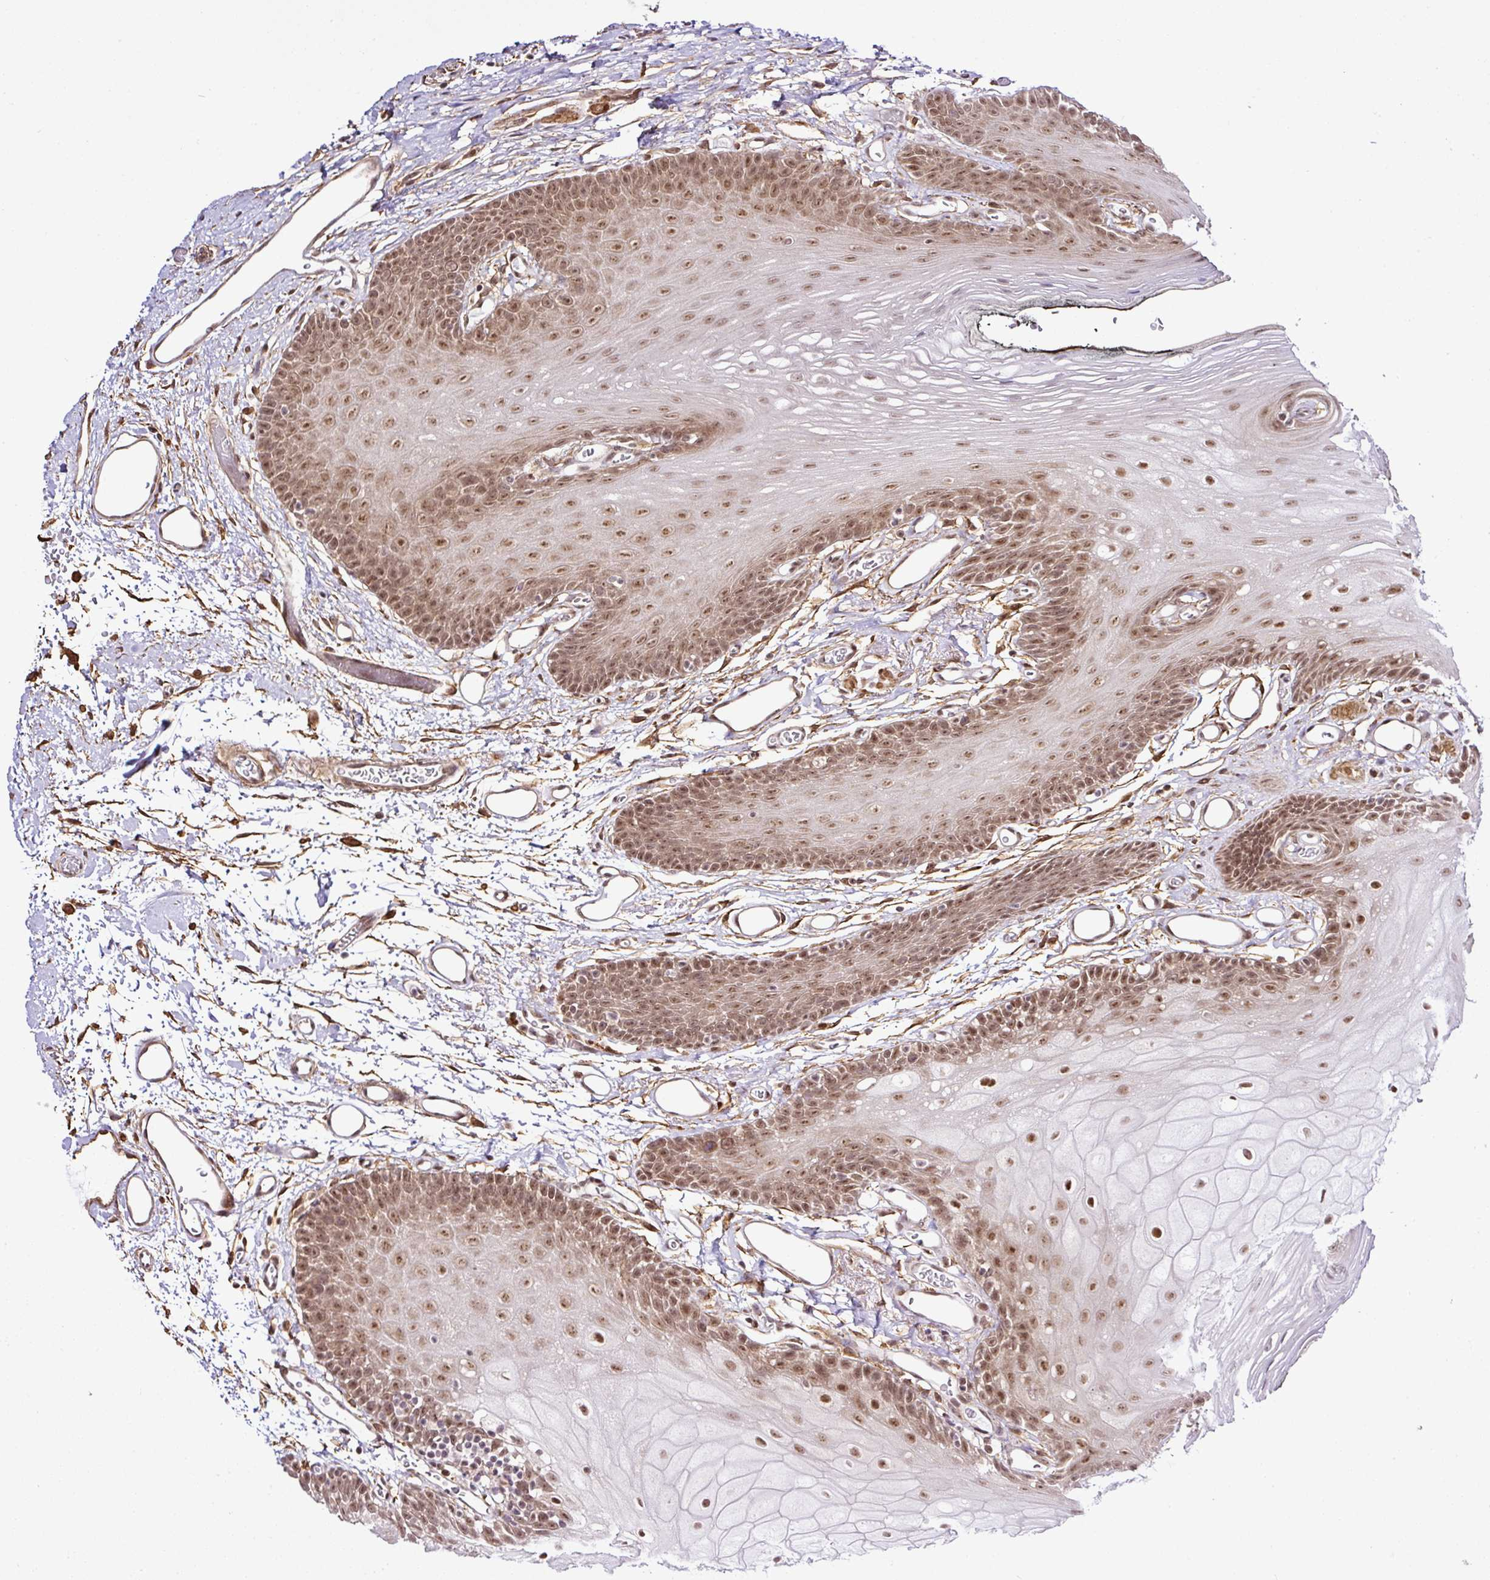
{"staining": {"intensity": "moderate", "quantity": ">75%", "location": "nuclear"}, "tissue": "oral mucosa", "cell_type": "Squamous epithelial cells", "image_type": "normal", "snomed": [{"axis": "morphology", "description": "Normal tissue, NOS"}, {"axis": "morphology", "description": "Squamous cell carcinoma, NOS"}, {"axis": "topography", "description": "Oral tissue"}, {"axis": "topography", "description": "Head-Neck"}], "caption": "Human oral mucosa stained with a brown dye displays moderate nuclear positive staining in about >75% of squamous epithelial cells.", "gene": "FAM153A", "patient": {"sex": "female", "age": 81}}